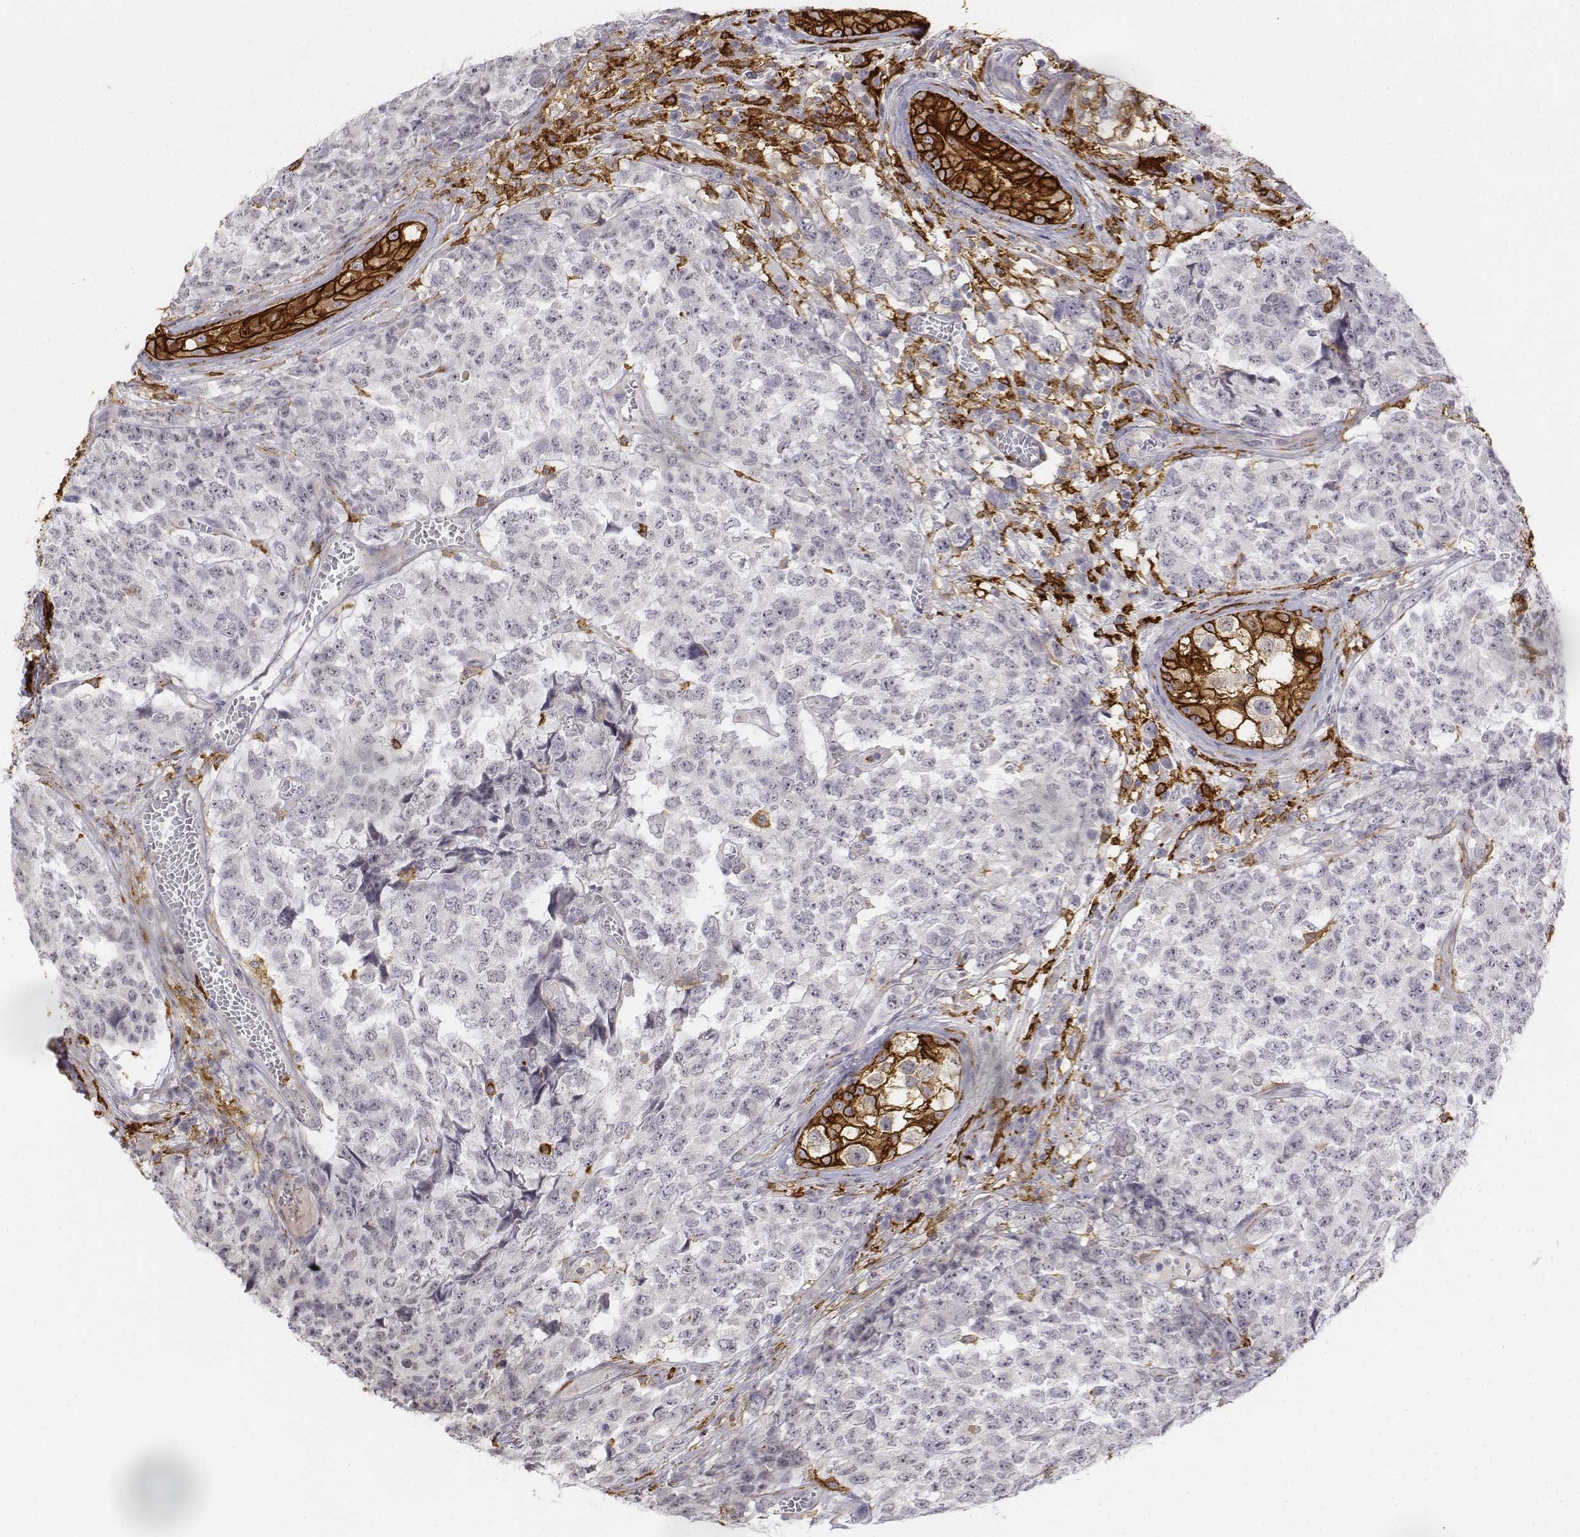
{"staining": {"intensity": "negative", "quantity": "none", "location": "none"}, "tissue": "testis cancer", "cell_type": "Tumor cells", "image_type": "cancer", "snomed": [{"axis": "morphology", "description": "Carcinoma, Embryonal, NOS"}, {"axis": "topography", "description": "Testis"}], "caption": "Tumor cells are negative for protein expression in human testis cancer.", "gene": "CD14", "patient": {"sex": "male", "age": 23}}